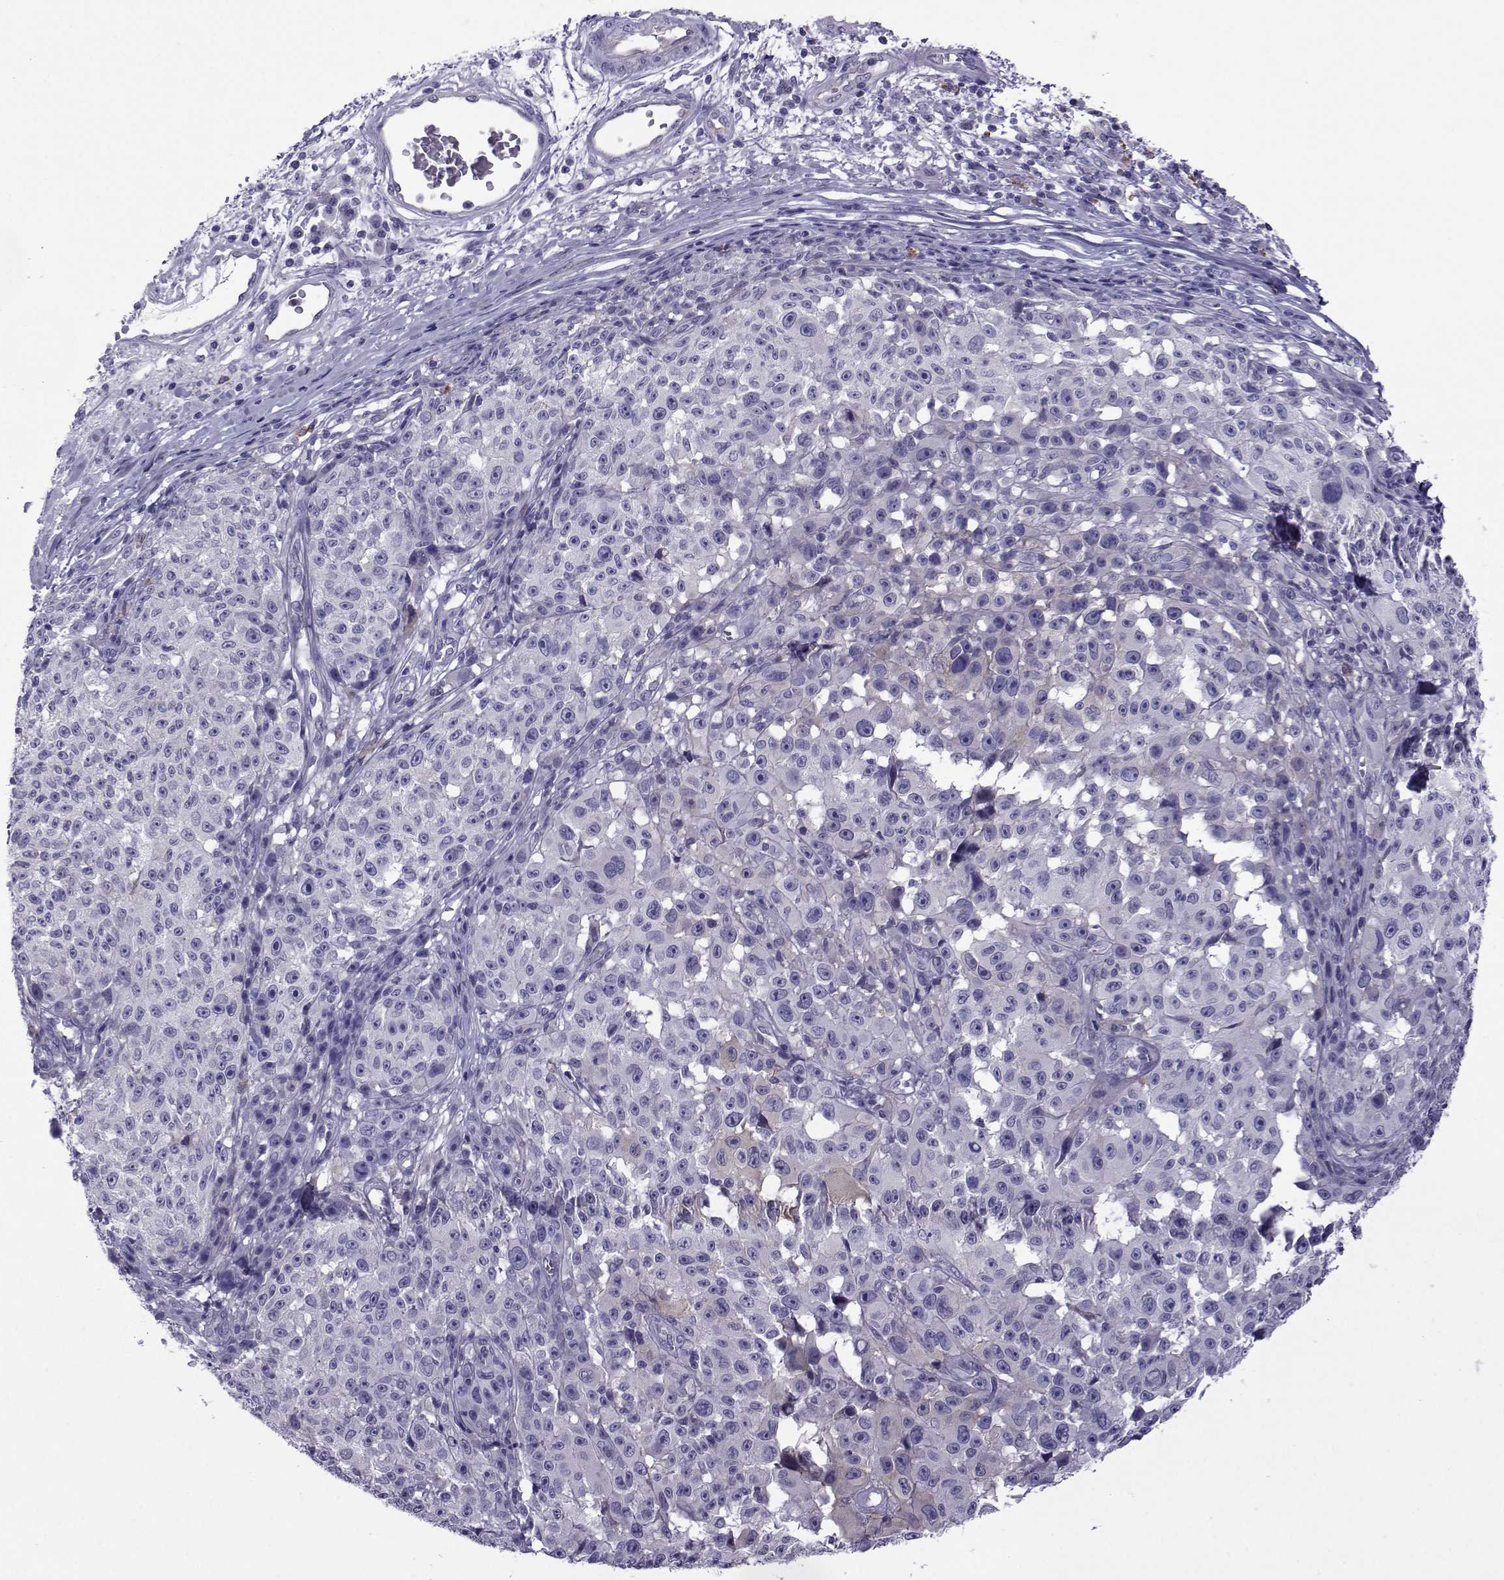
{"staining": {"intensity": "negative", "quantity": "none", "location": "none"}, "tissue": "melanoma", "cell_type": "Tumor cells", "image_type": "cancer", "snomed": [{"axis": "morphology", "description": "Malignant melanoma, NOS"}, {"axis": "topography", "description": "Skin"}], "caption": "Protein analysis of melanoma demonstrates no significant expression in tumor cells.", "gene": "COL22A1", "patient": {"sex": "female", "age": 82}}